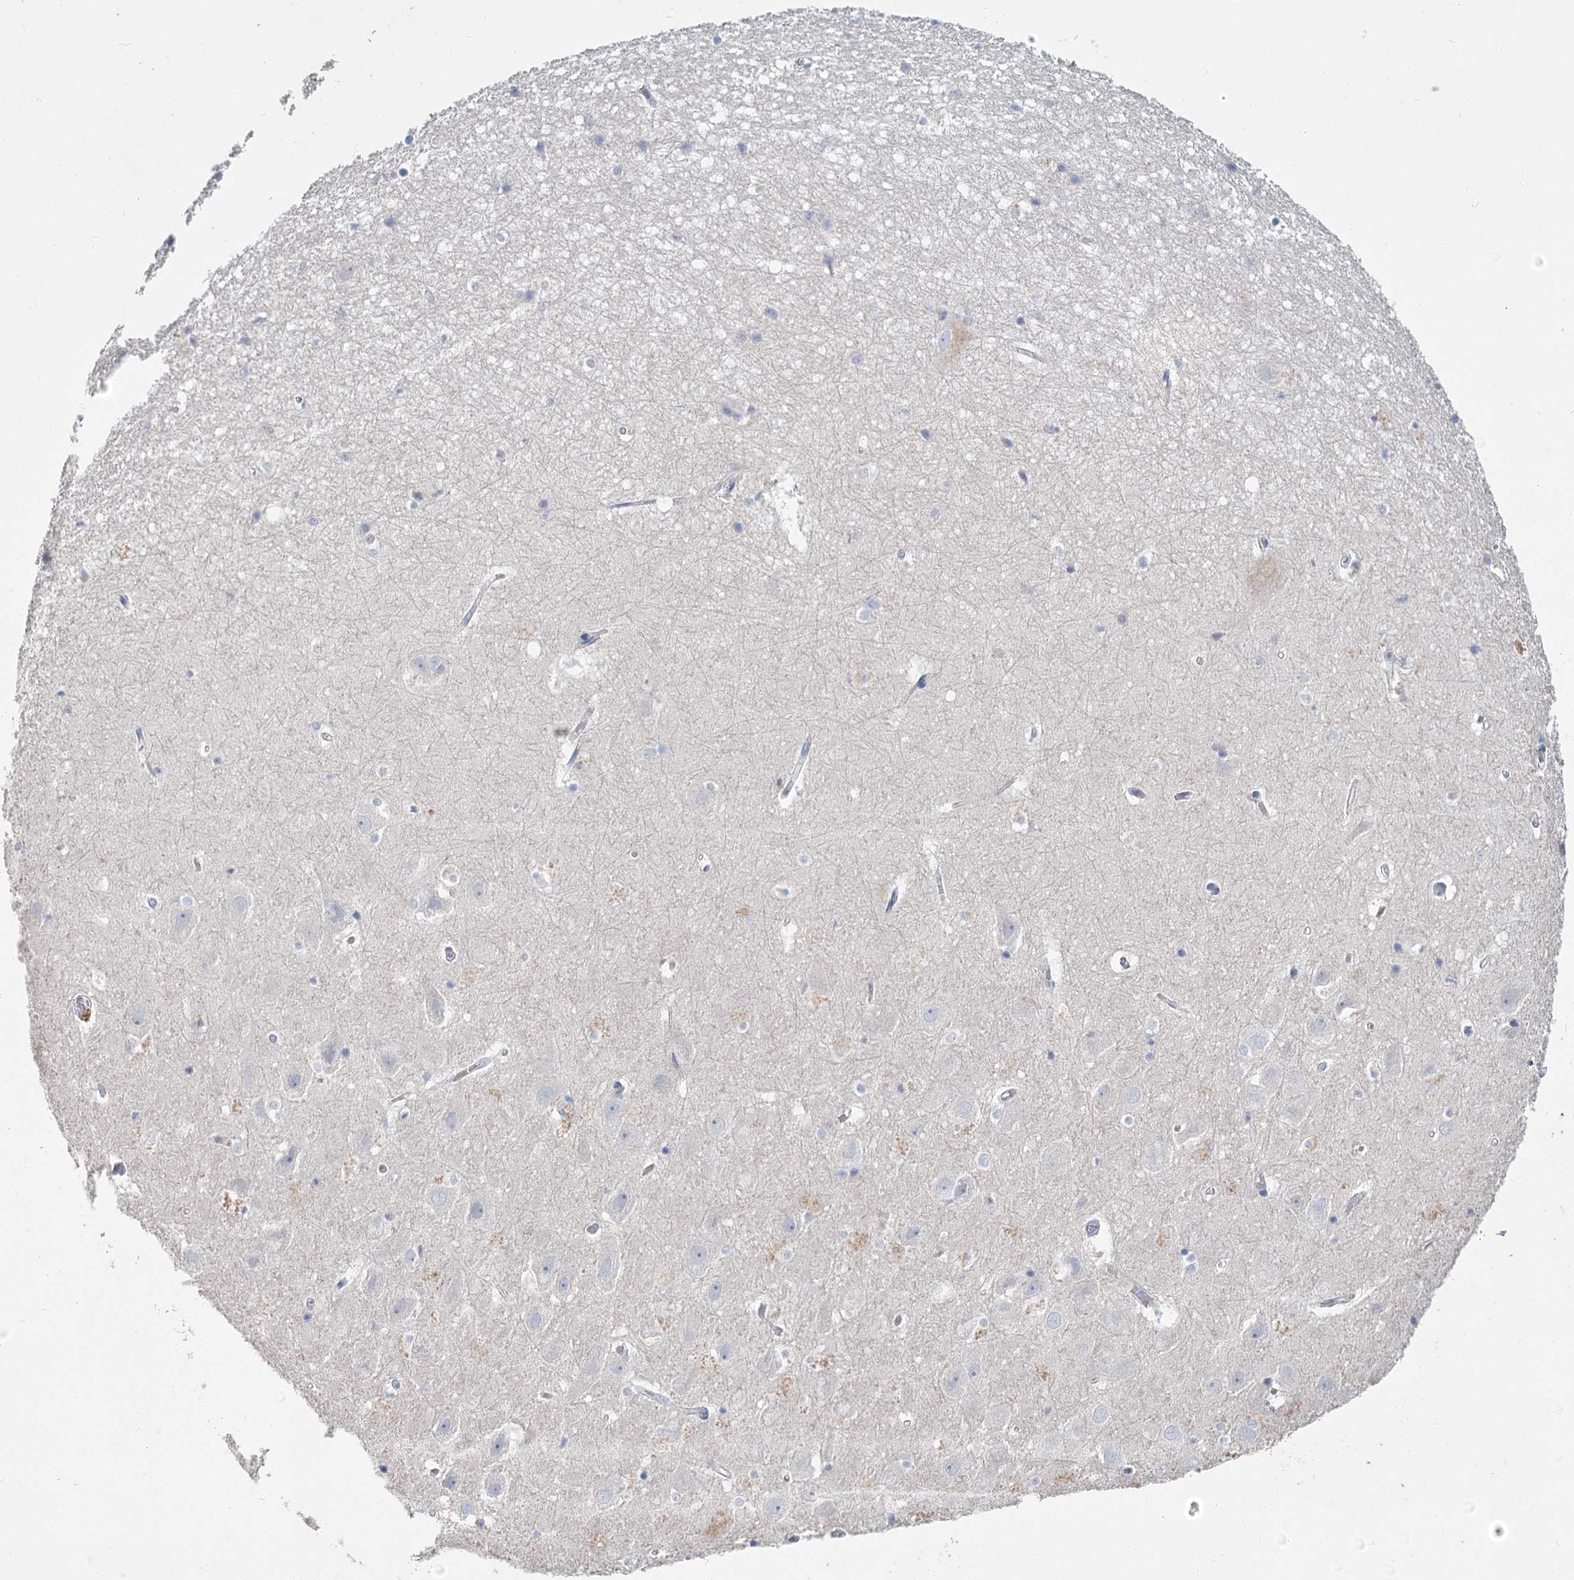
{"staining": {"intensity": "negative", "quantity": "none", "location": "none"}, "tissue": "hippocampus", "cell_type": "Glial cells", "image_type": "normal", "snomed": [{"axis": "morphology", "description": "Normal tissue, NOS"}, {"axis": "topography", "description": "Hippocampus"}], "caption": "A histopathology image of human hippocampus is negative for staining in glial cells. (Brightfield microscopy of DAB (3,3'-diaminobenzidine) immunohistochemistry (IHC) at high magnification).", "gene": "SLC9A3", "patient": {"sex": "female", "age": 52}}